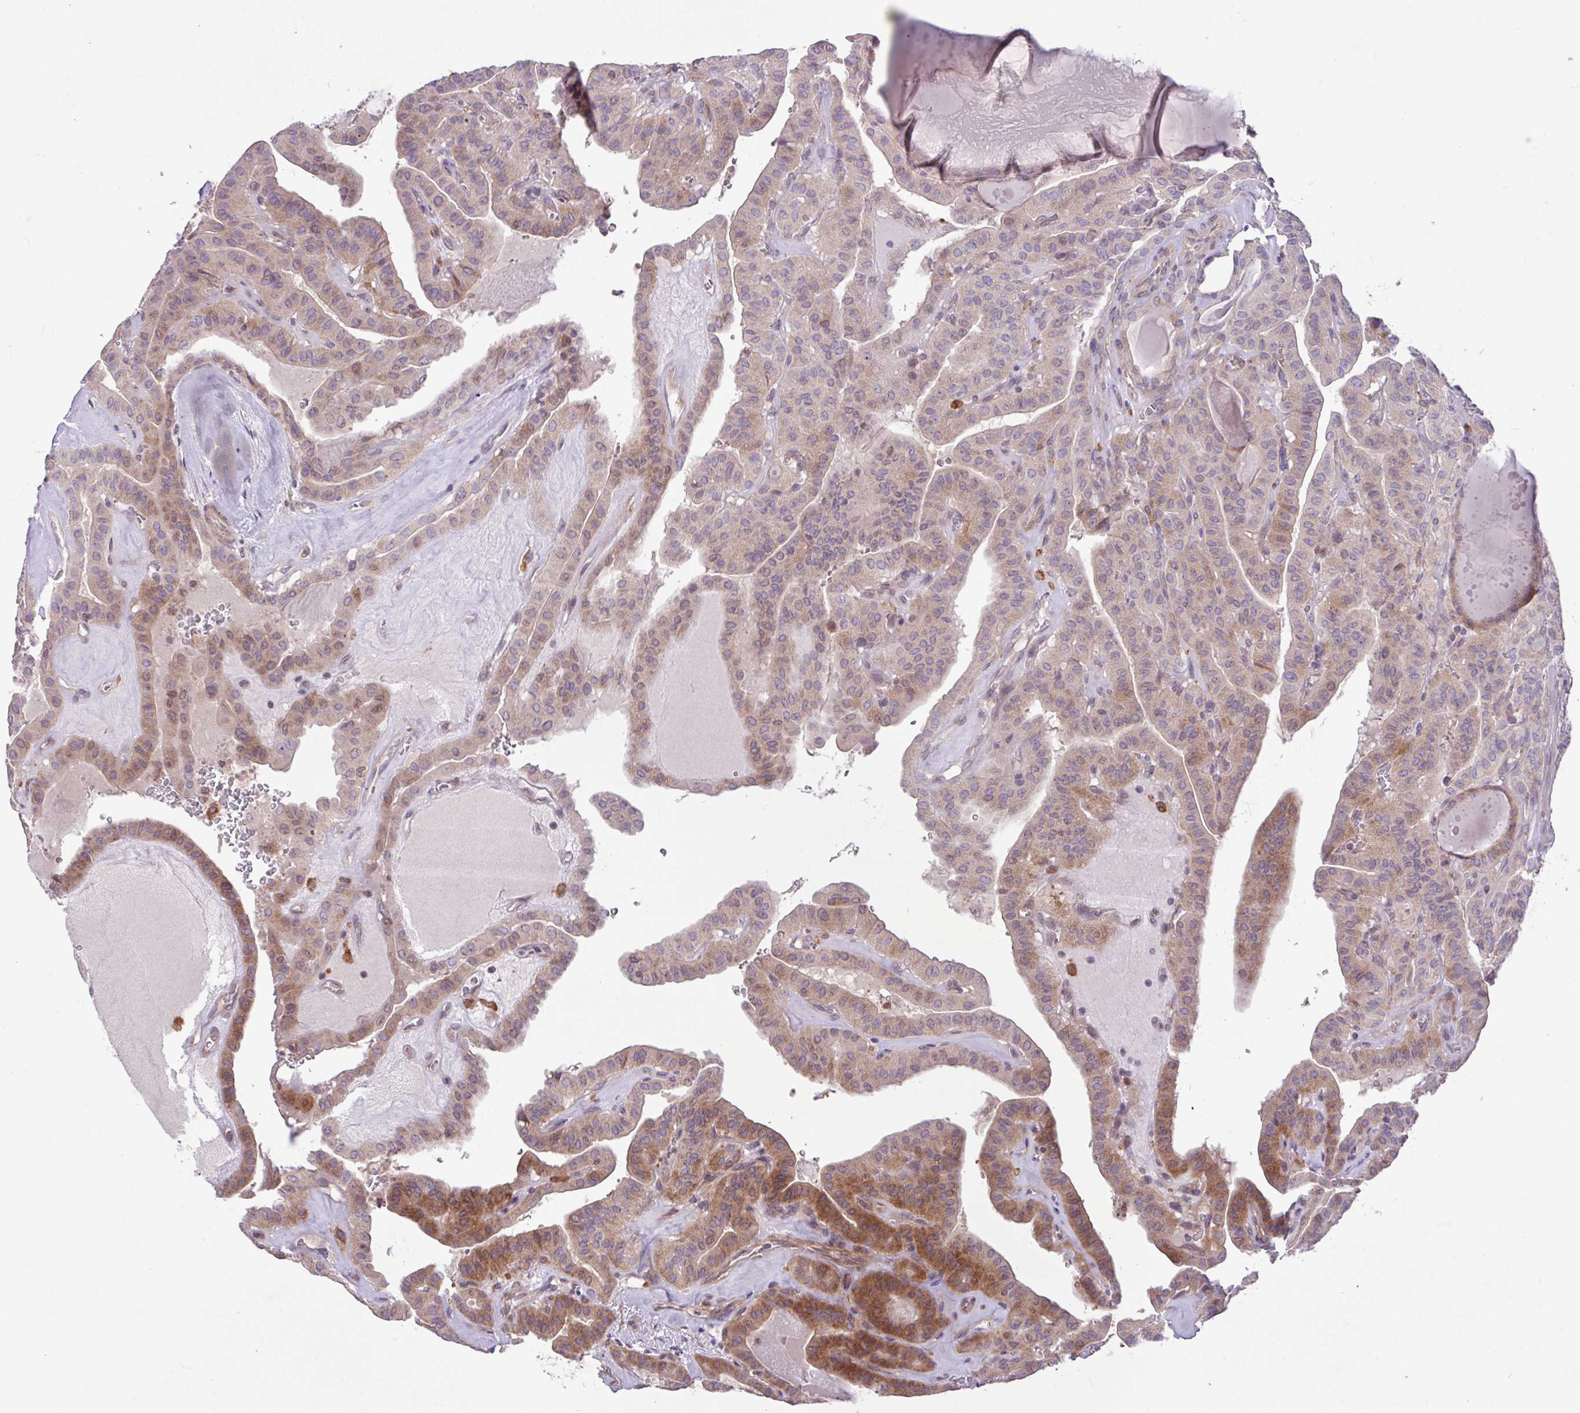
{"staining": {"intensity": "moderate", "quantity": "25%-75%", "location": "cytoplasmic/membranous"}, "tissue": "thyroid cancer", "cell_type": "Tumor cells", "image_type": "cancer", "snomed": [{"axis": "morphology", "description": "Papillary adenocarcinoma, NOS"}, {"axis": "topography", "description": "Thyroid gland"}], "caption": "Immunohistochemistry (IHC) image of neoplastic tissue: papillary adenocarcinoma (thyroid) stained using immunohistochemistry (IHC) shows medium levels of moderate protein expression localized specifically in the cytoplasmic/membranous of tumor cells, appearing as a cytoplasmic/membranous brown color.", "gene": "ARHGEF25", "patient": {"sex": "male", "age": 52}}